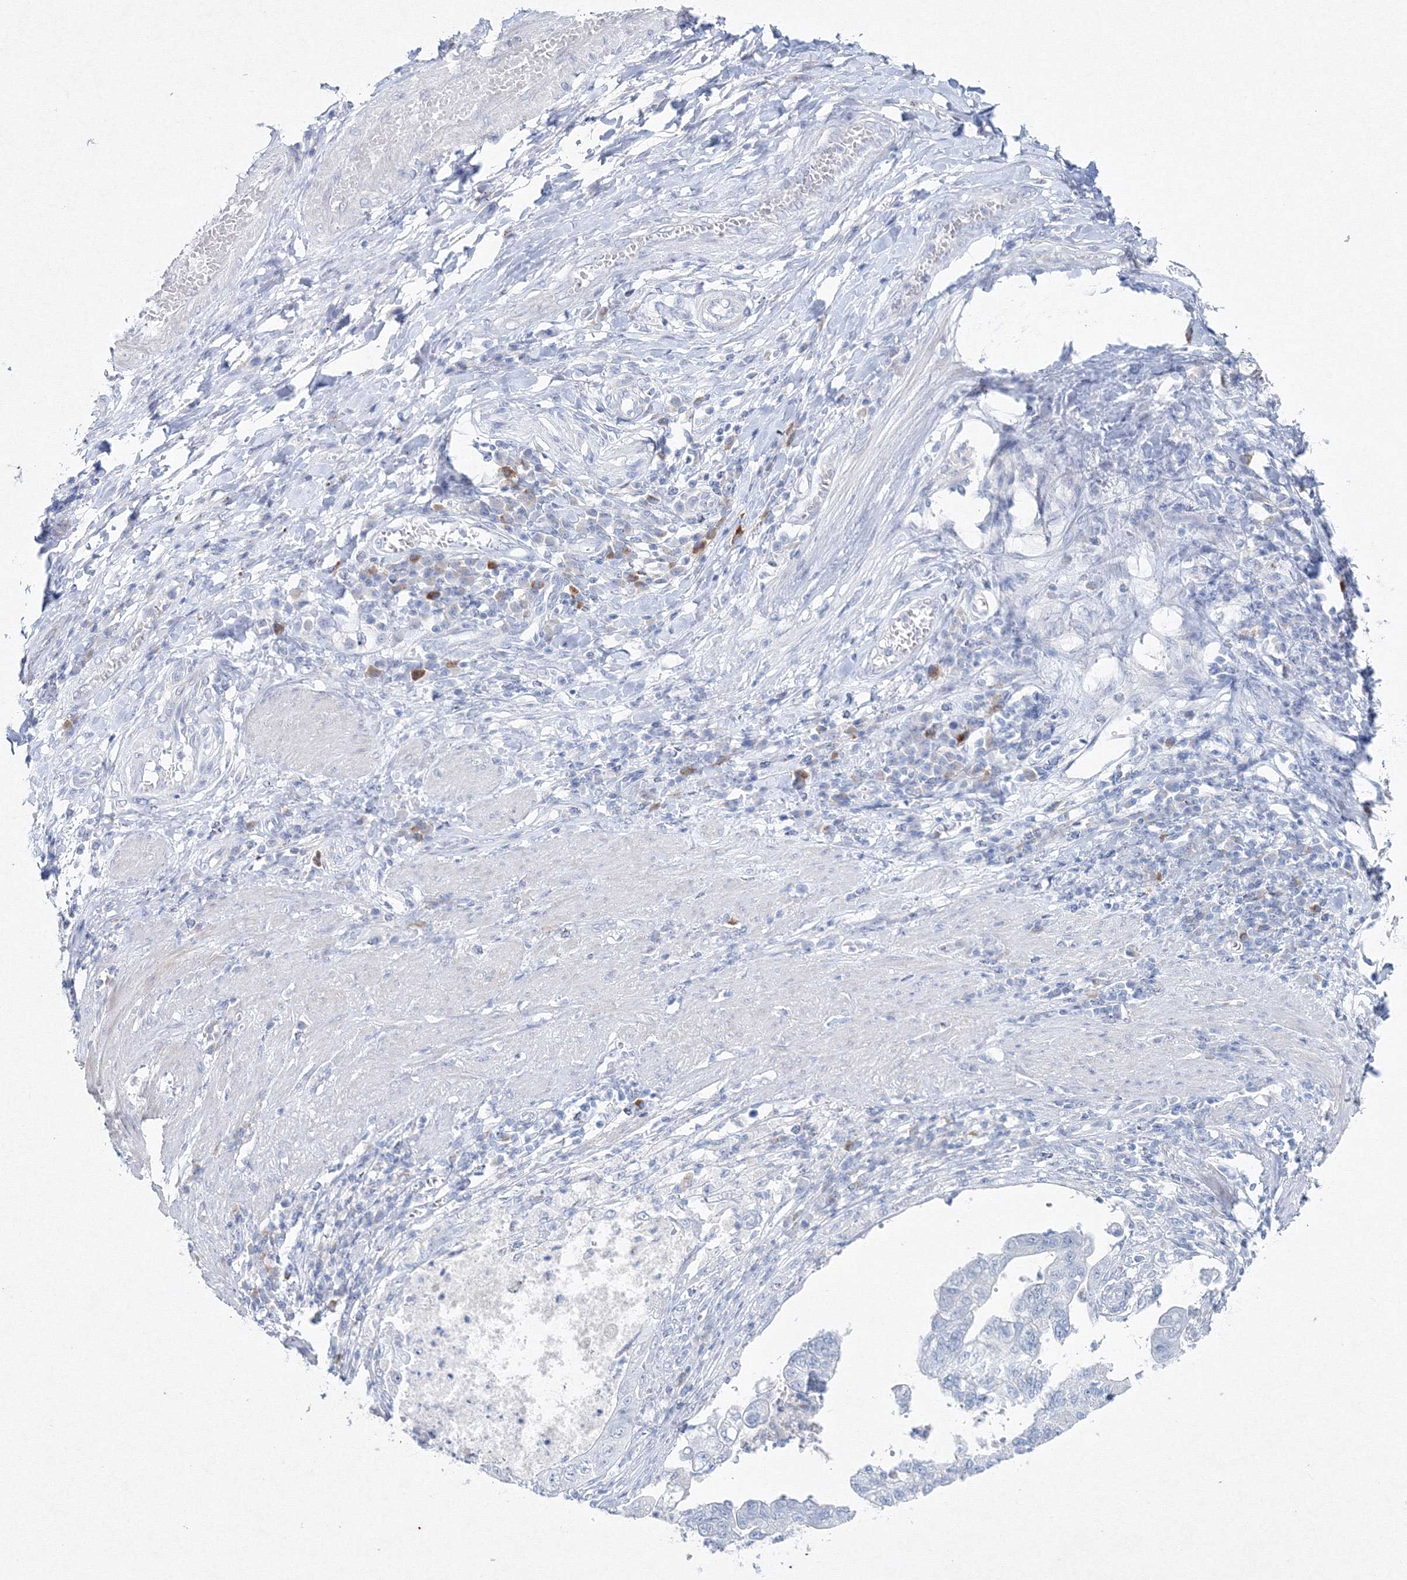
{"staining": {"intensity": "negative", "quantity": "none", "location": "none"}, "tissue": "stomach cancer", "cell_type": "Tumor cells", "image_type": "cancer", "snomed": [{"axis": "morphology", "description": "Adenocarcinoma, NOS"}, {"axis": "topography", "description": "Stomach"}], "caption": "Photomicrograph shows no significant protein staining in tumor cells of stomach adenocarcinoma.", "gene": "GCKR", "patient": {"sex": "male", "age": 59}}